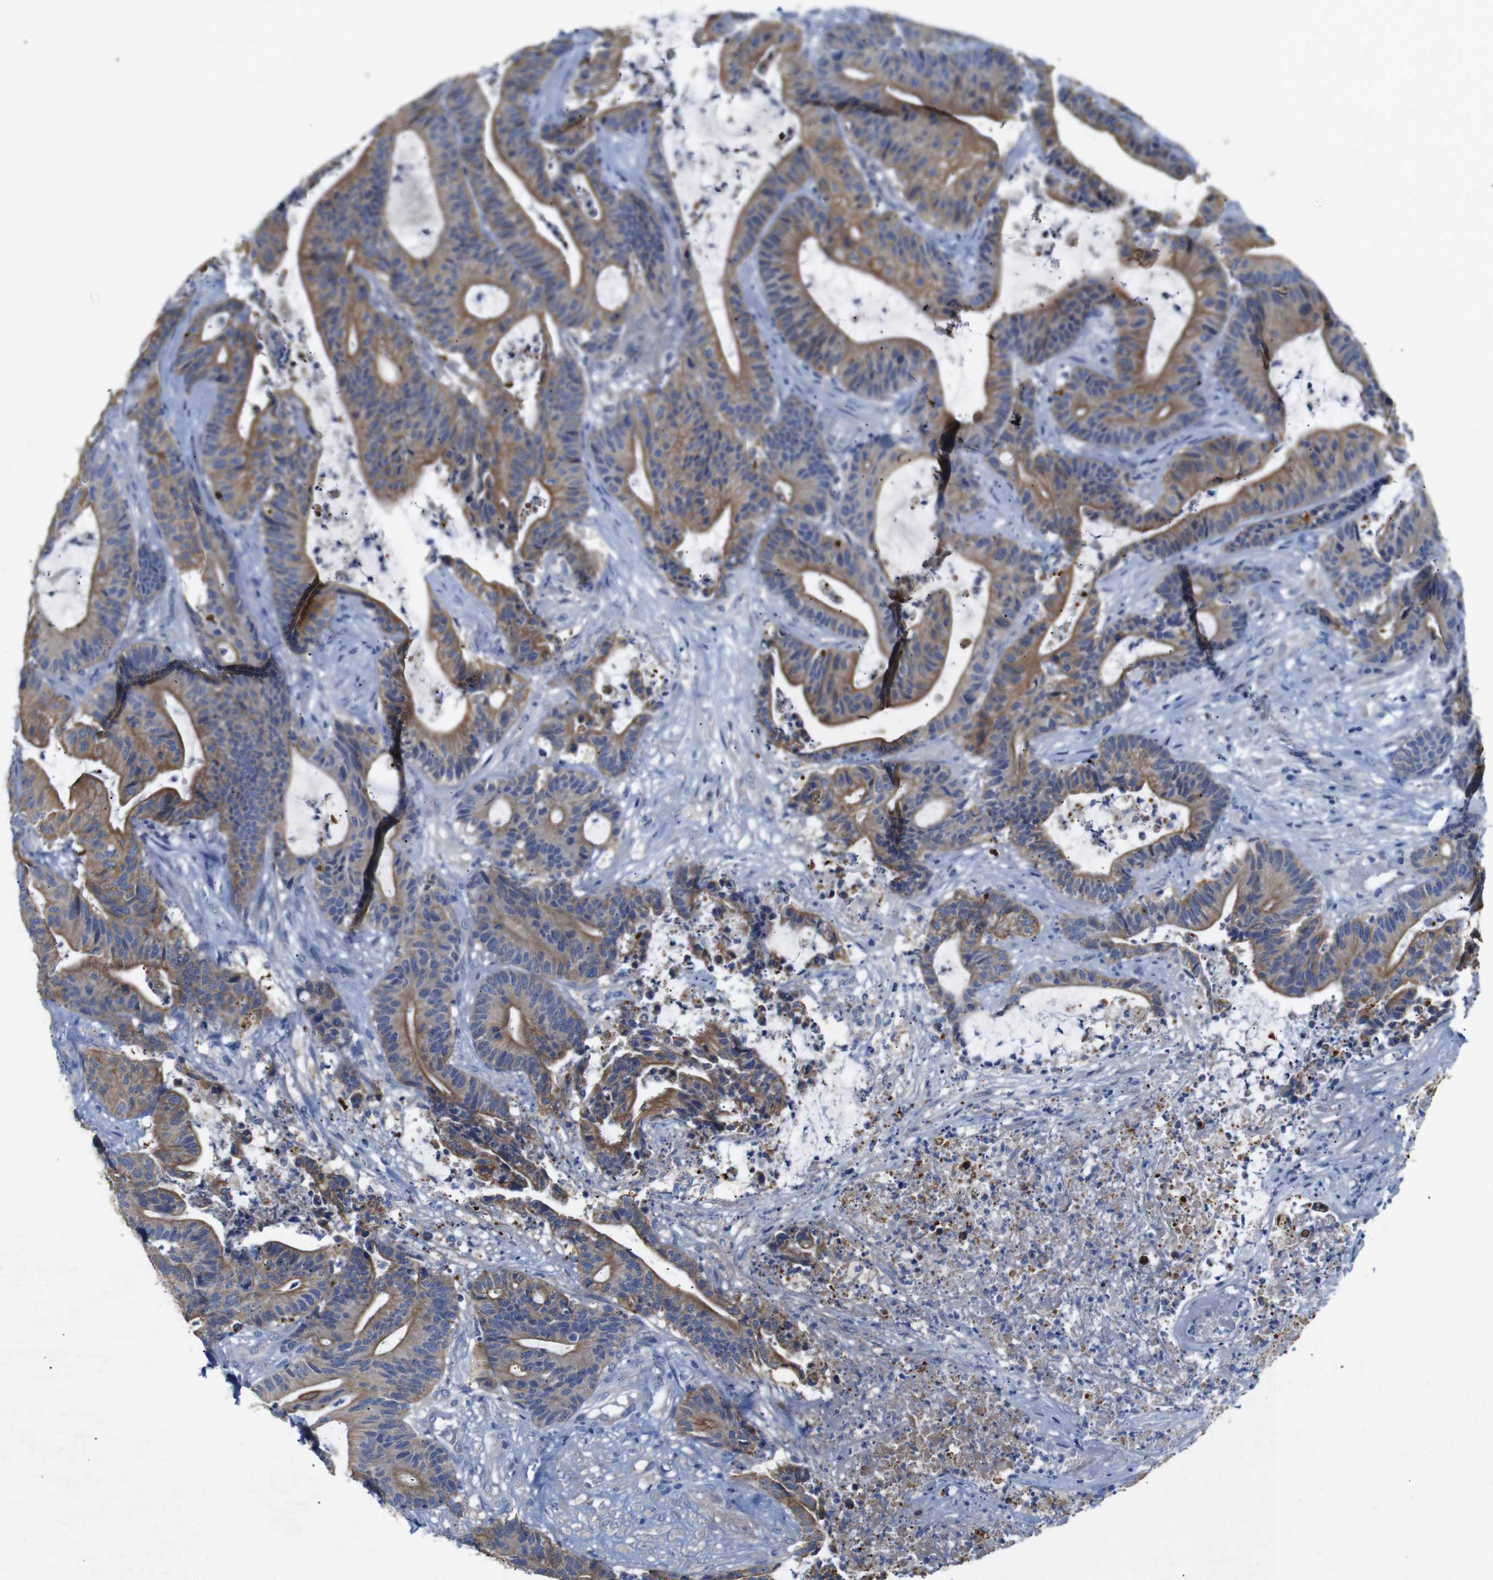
{"staining": {"intensity": "moderate", "quantity": ">75%", "location": "cytoplasmic/membranous"}, "tissue": "colorectal cancer", "cell_type": "Tumor cells", "image_type": "cancer", "snomed": [{"axis": "morphology", "description": "Adenocarcinoma, NOS"}, {"axis": "topography", "description": "Colon"}], "caption": "IHC (DAB) staining of human colorectal cancer demonstrates moderate cytoplasmic/membranous protein expression in about >75% of tumor cells.", "gene": "ALOX15", "patient": {"sex": "female", "age": 84}}